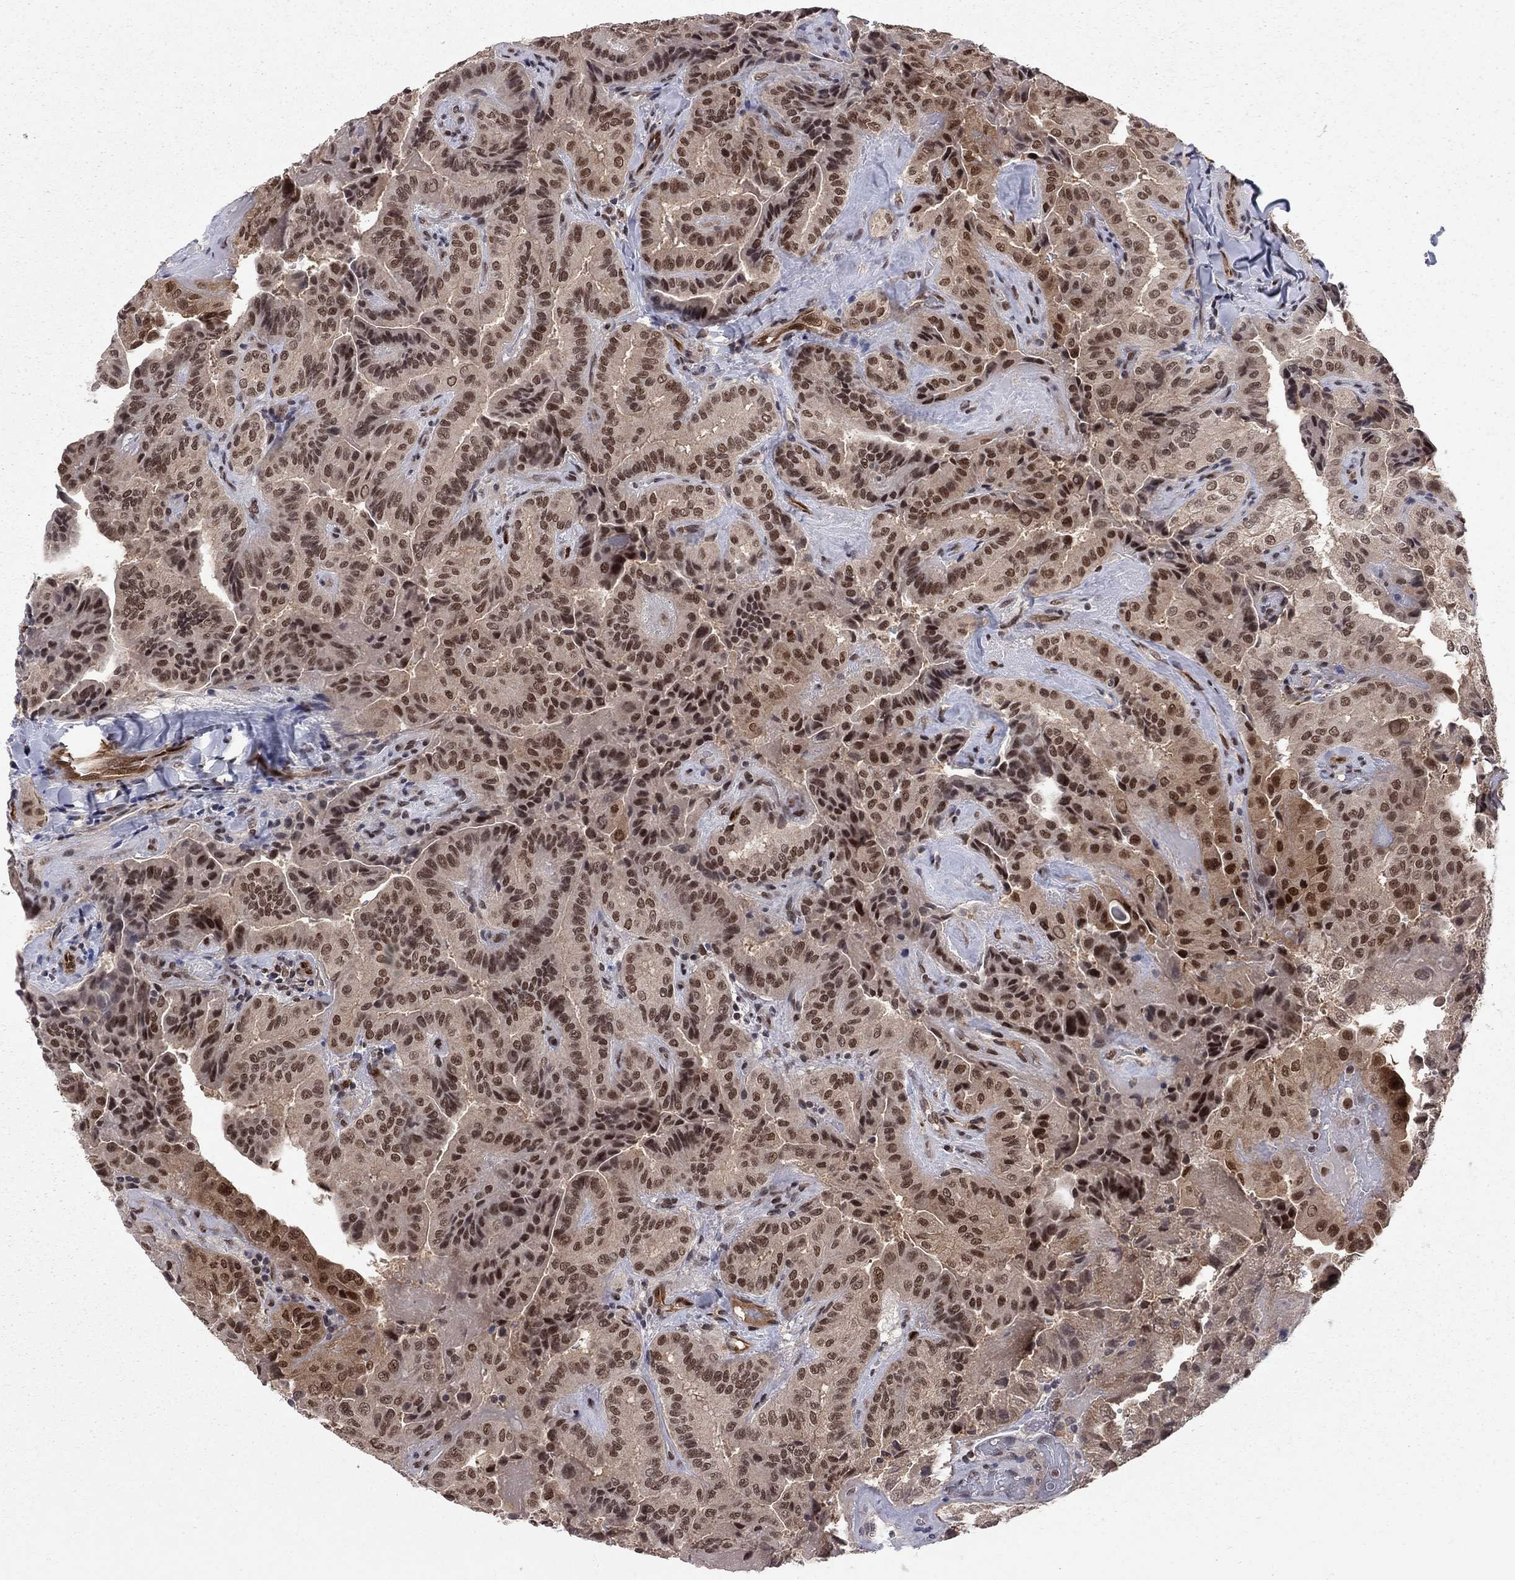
{"staining": {"intensity": "moderate", "quantity": "25%-75%", "location": "nuclear"}, "tissue": "thyroid cancer", "cell_type": "Tumor cells", "image_type": "cancer", "snomed": [{"axis": "morphology", "description": "Papillary adenocarcinoma, NOS"}, {"axis": "topography", "description": "Thyroid gland"}], "caption": "The image shows a brown stain indicating the presence of a protein in the nuclear of tumor cells in thyroid papillary adenocarcinoma.", "gene": "SAP30L", "patient": {"sex": "female", "age": 68}}